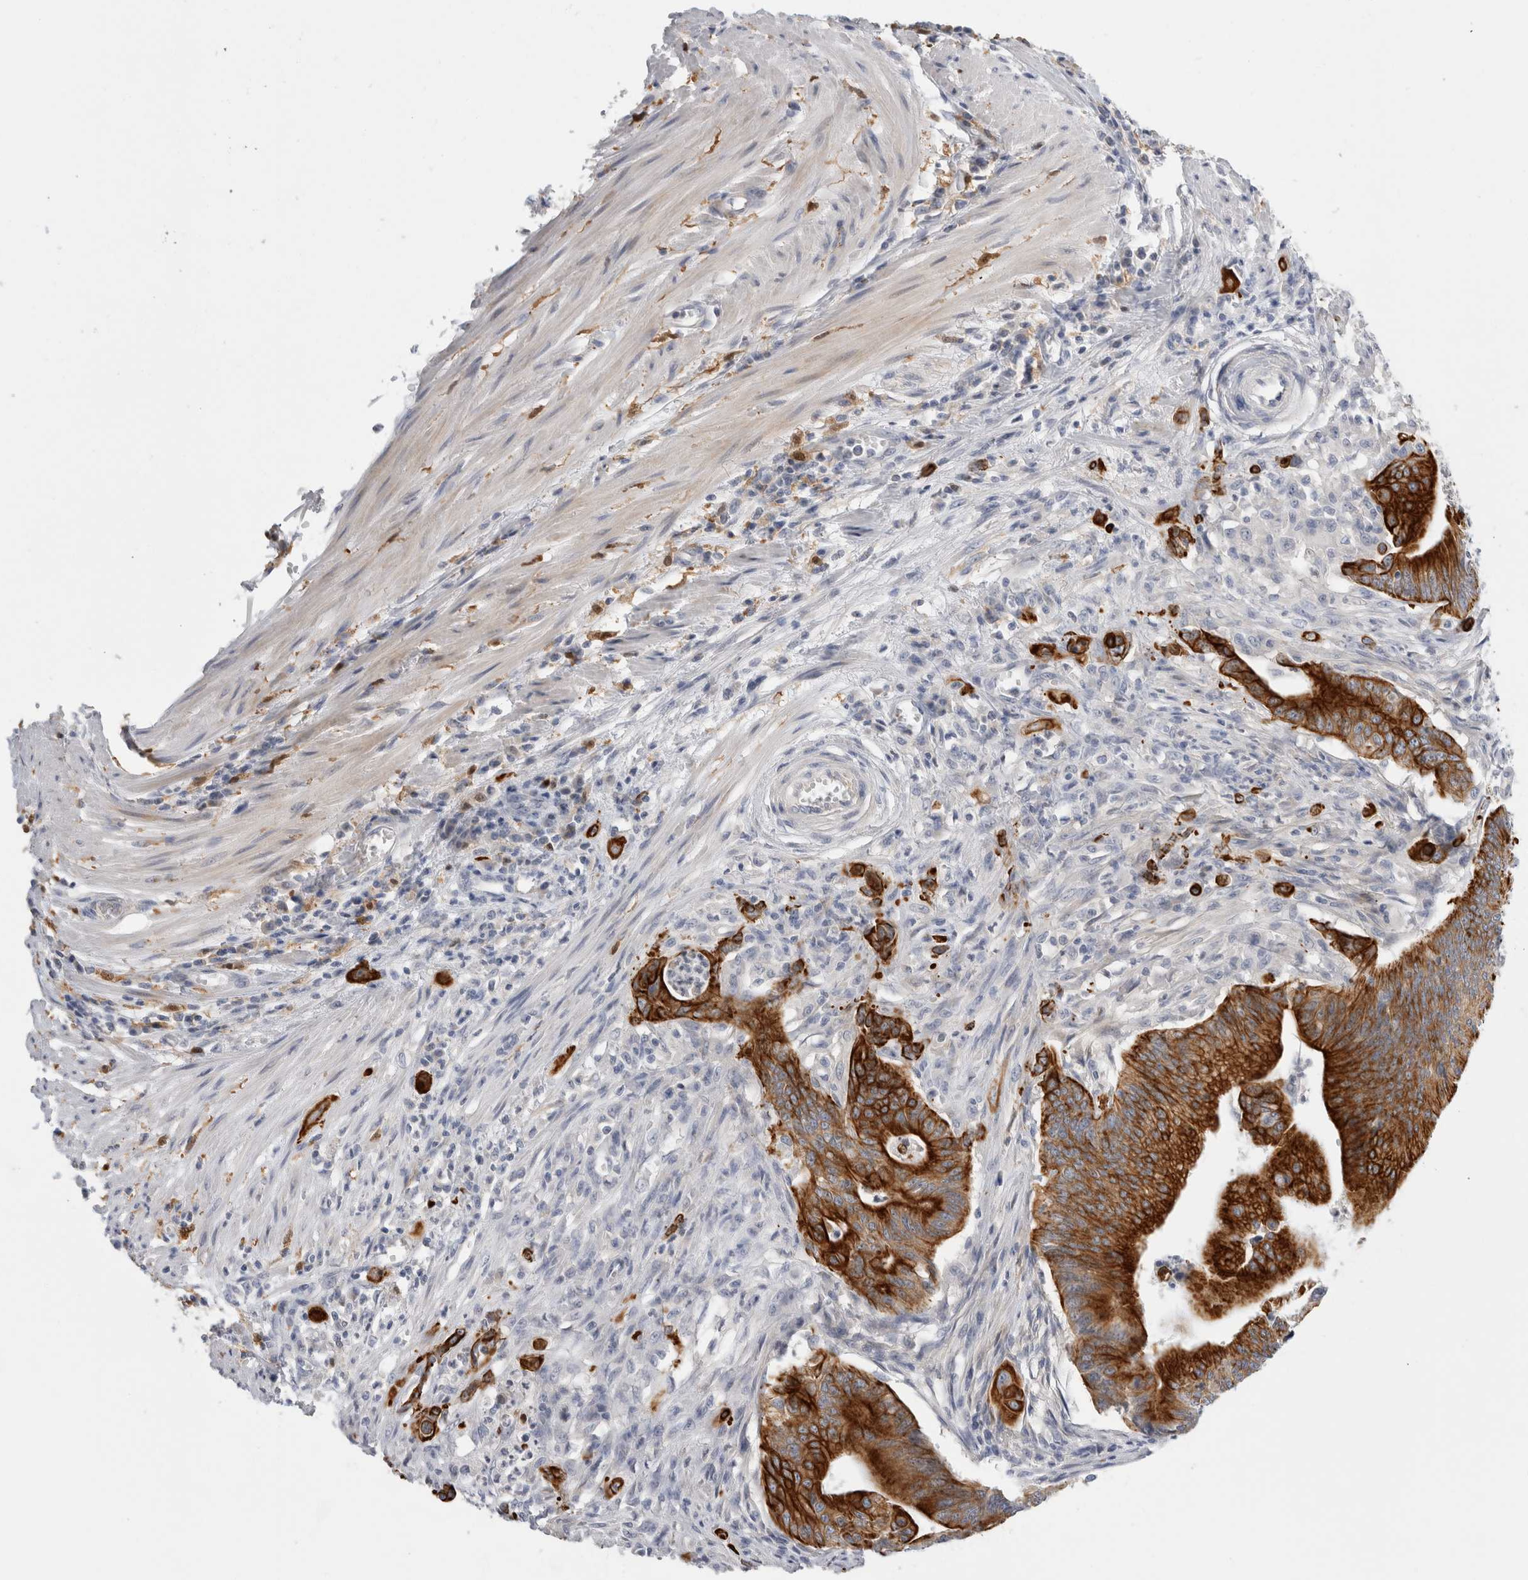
{"staining": {"intensity": "strong", "quantity": ">75%", "location": "cytoplasmic/membranous"}, "tissue": "colorectal cancer", "cell_type": "Tumor cells", "image_type": "cancer", "snomed": [{"axis": "morphology", "description": "Adenoma, NOS"}, {"axis": "morphology", "description": "Adenocarcinoma, NOS"}, {"axis": "topography", "description": "Colon"}], "caption": "Adenocarcinoma (colorectal) stained with a protein marker displays strong staining in tumor cells.", "gene": "SLC20A2", "patient": {"sex": "male", "age": 79}}